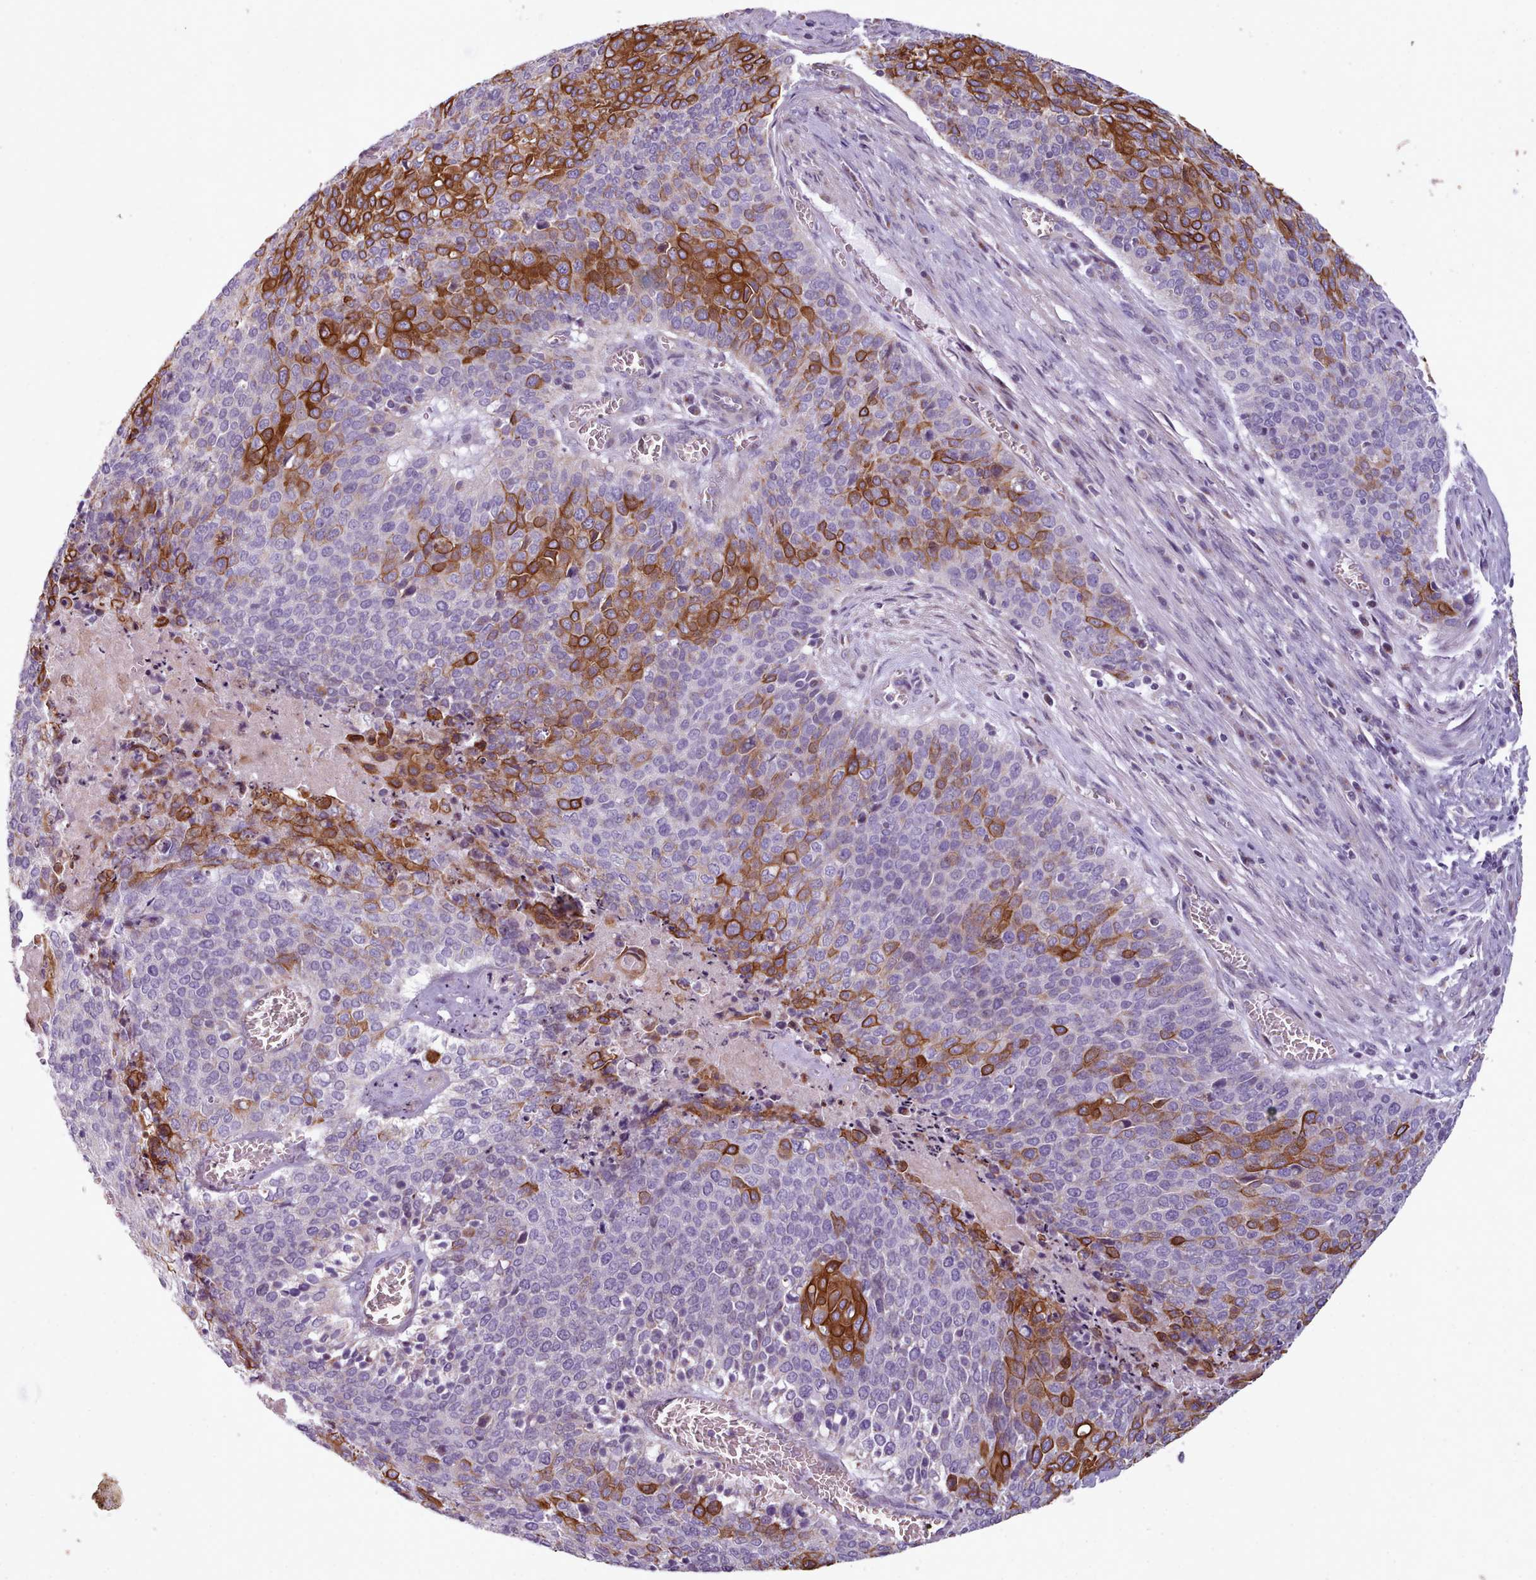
{"staining": {"intensity": "strong", "quantity": "25%-75%", "location": "cytoplasmic/membranous"}, "tissue": "cervical cancer", "cell_type": "Tumor cells", "image_type": "cancer", "snomed": [{"axis": "morphology", "description": "Squamous cell carcinoma, NOS"}, {"axis": "topography", "description": "Cervix"}], "caption": "Human cervical squamous cell carcinoma stained for a protein (brown) exhibits strong cytoplasmic/membranous positive expression in about 25%-75% of tumor cells.", "gene": "SLC52A3", "patient": {"sex": "female", "age": 39}}